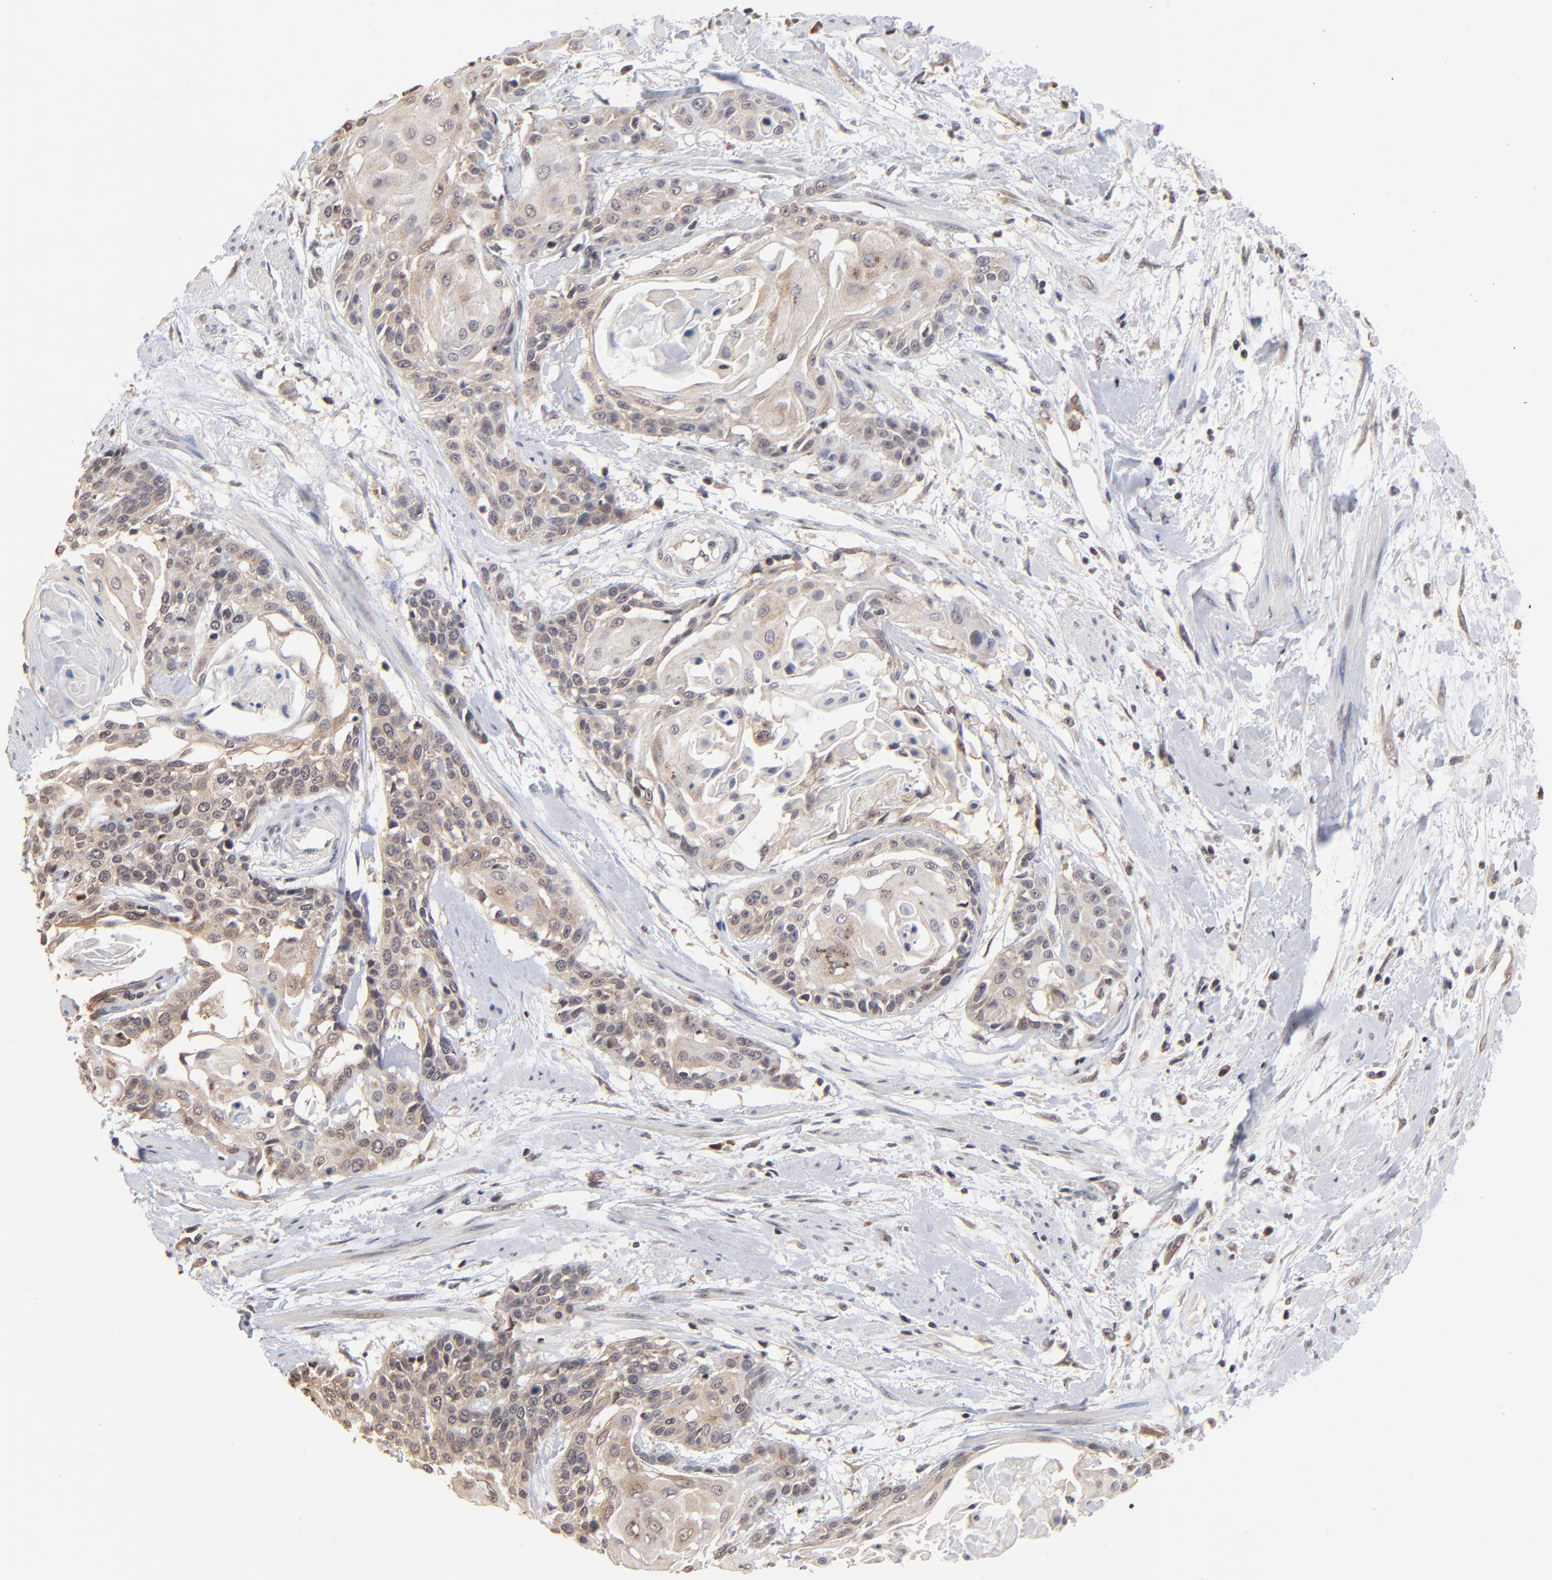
{"staining": {"intensity": "weak", "quantity": "25%-75%", "location": "cytoplasmic/membranous"}, "tissue": "cervical cancer", "cell_type": "Tumor cells", "image_type": "cancer", "snomed": [{"axis": "morphology", "description": "Squamous cell carcinoma, NOS"}, {"axis": "topography", "description": "Cervix"}], "caption": "Squamous cell carcinoma (cervical) stained with a brown dye reveals weak cytoplasmic/membranous positive staining in approximately 25%-75% of tumor cells.", "gene": "BRPF1", "patient": {"sex": "female", "age": 57}}